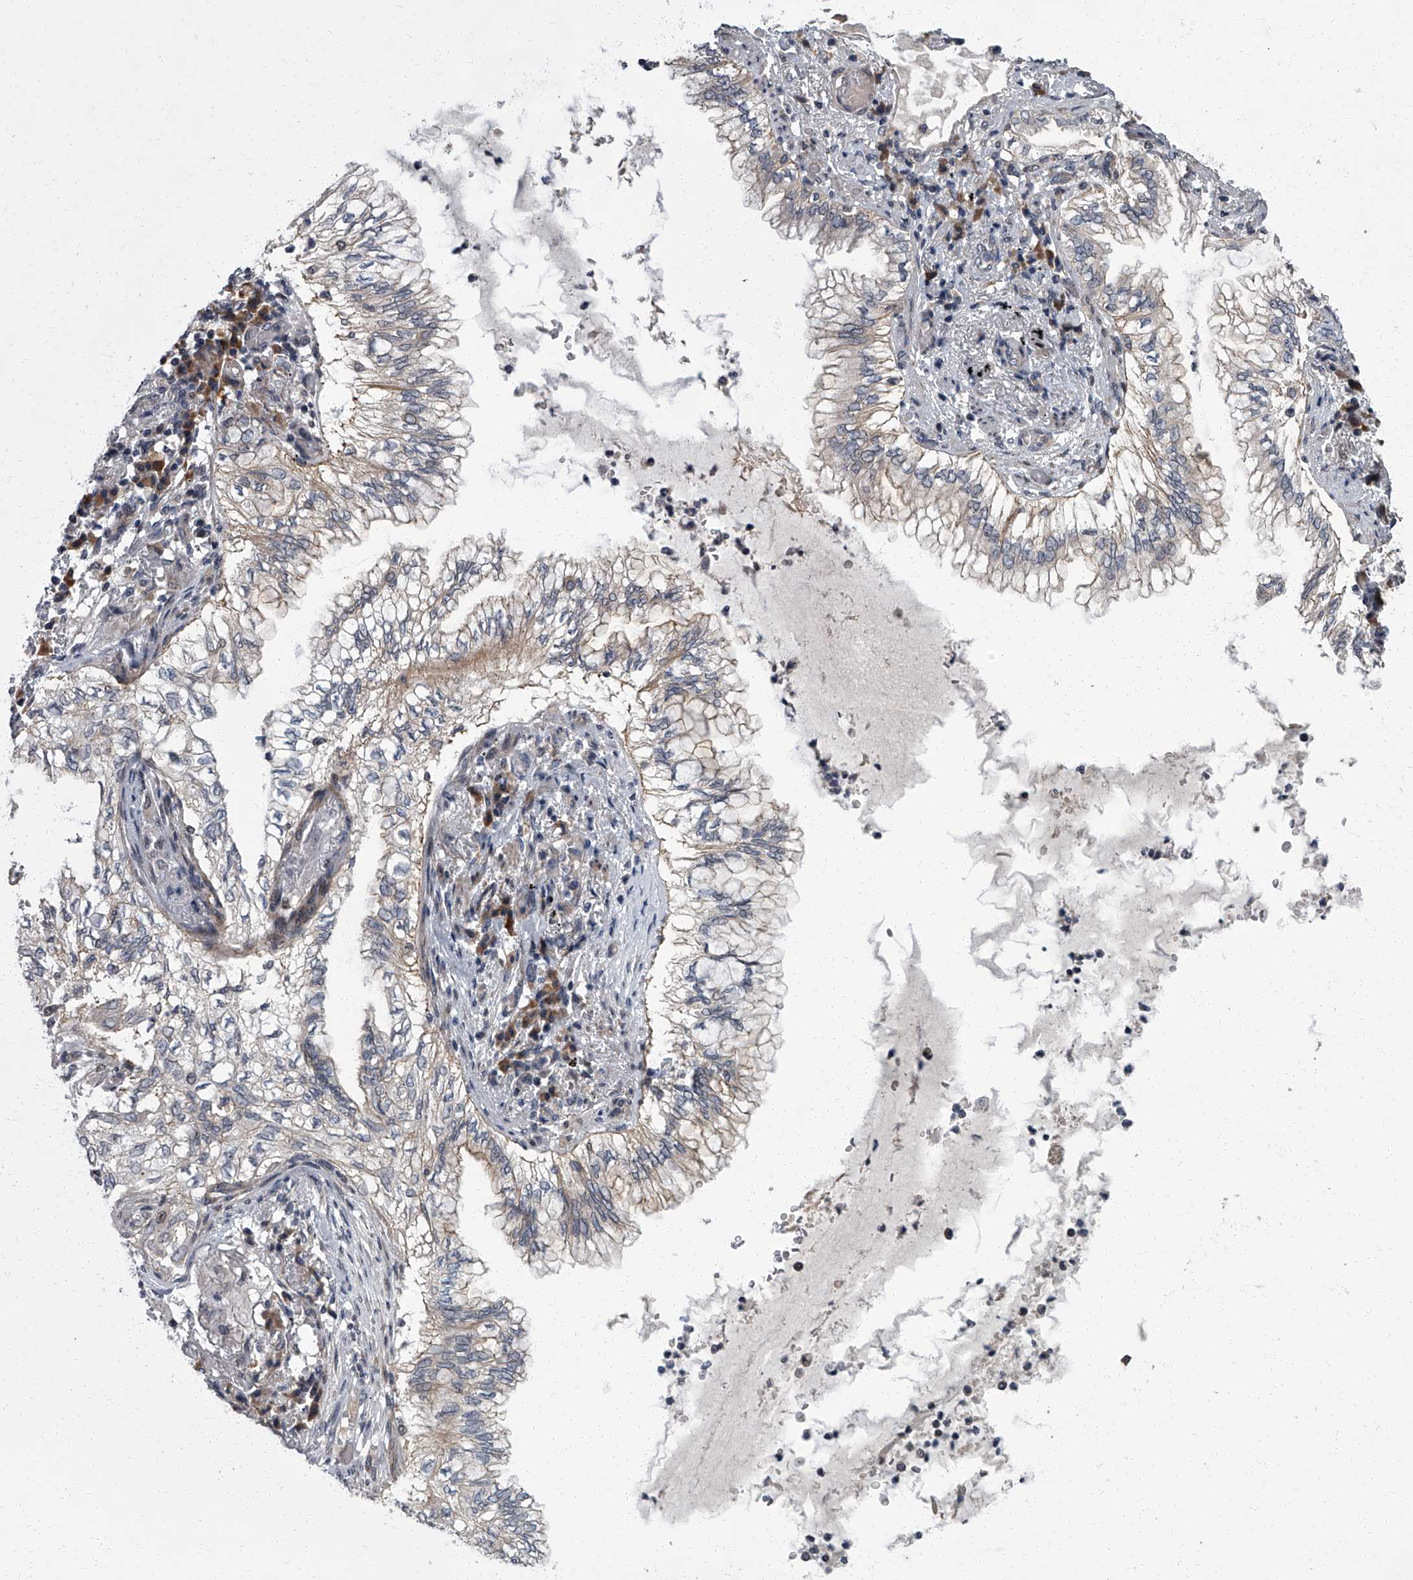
{"staining": {"intensity": "negative", "quantity": "none", "location": "none"}, "tissue": "lung cancer", "cell_type": "Tumor cells", "image_type": "cancer", "snomed": [{"axis": "morphology", "description": "Adenocarcinoma, NOS"}, {"axis": "topography", "description": "Lung"}], "caption": "Image shows no significant protein positivity in tumor cells of lung cancer.", "gene": "ZNF274", "patient": {"sex": "female", "age": 70}}